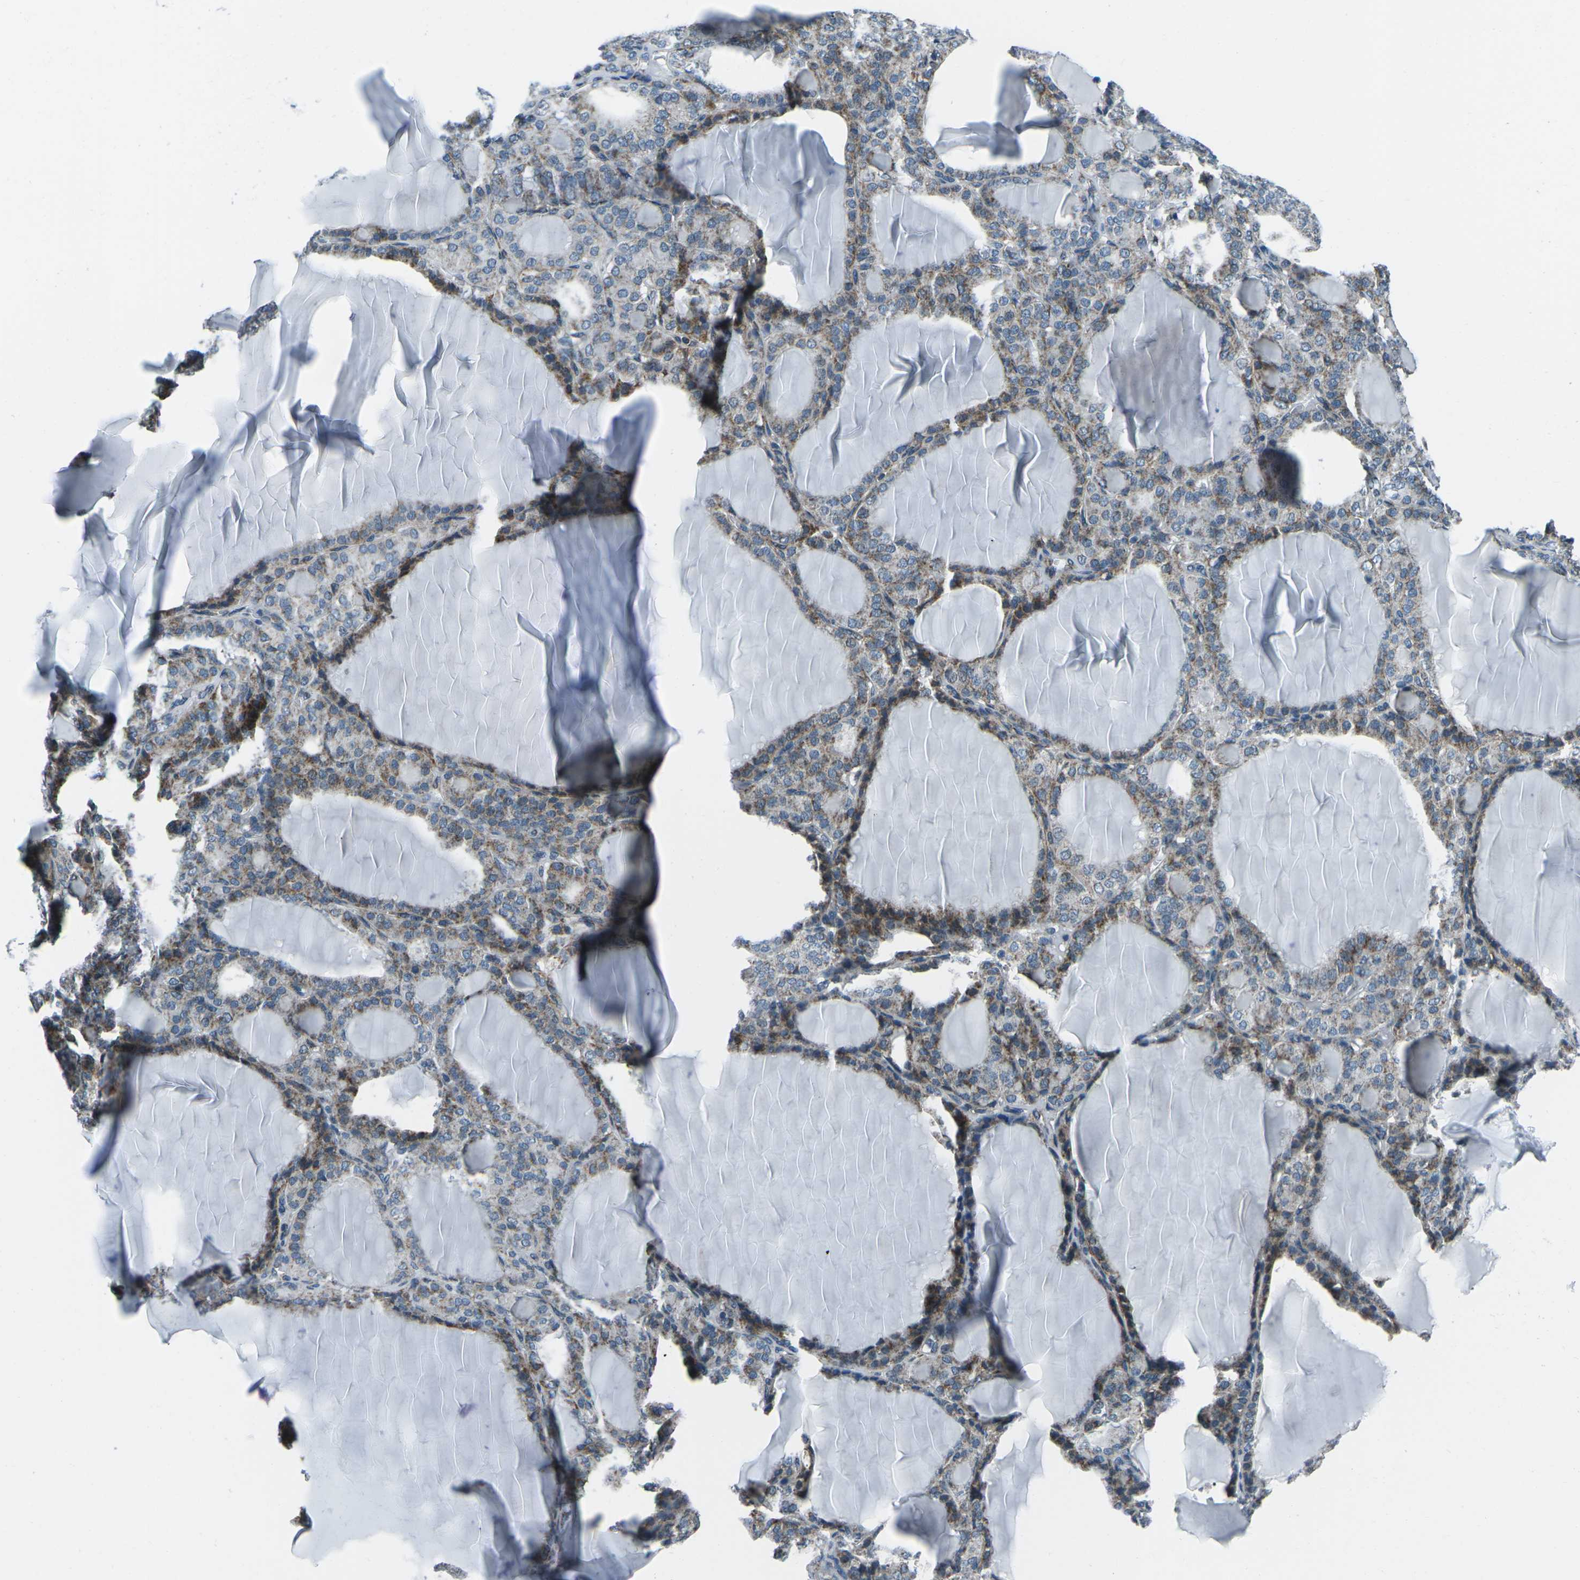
{"staining": {"intensity": "weak", "quantity": "25%-75%", "location": "cytoplasmic/membranous"}, "tissue": "thyroid gland", "cell_type": "Glandular cells", "image_type": "normal", "snomed": [{"axis": "morphology", "description": "Normal tissue, NOS"}, {"axis": "topography", "description": "Thyroid gland"}], "caption": "Unremarkable thyroid gland displays weak cytoplasmic/membranous staining in about 25%-75% of glandular cells (IHC, brightfield microscopy, high magnification)..", "gene": "RFESD", "patient": {"sex": "female", "age": 28}}